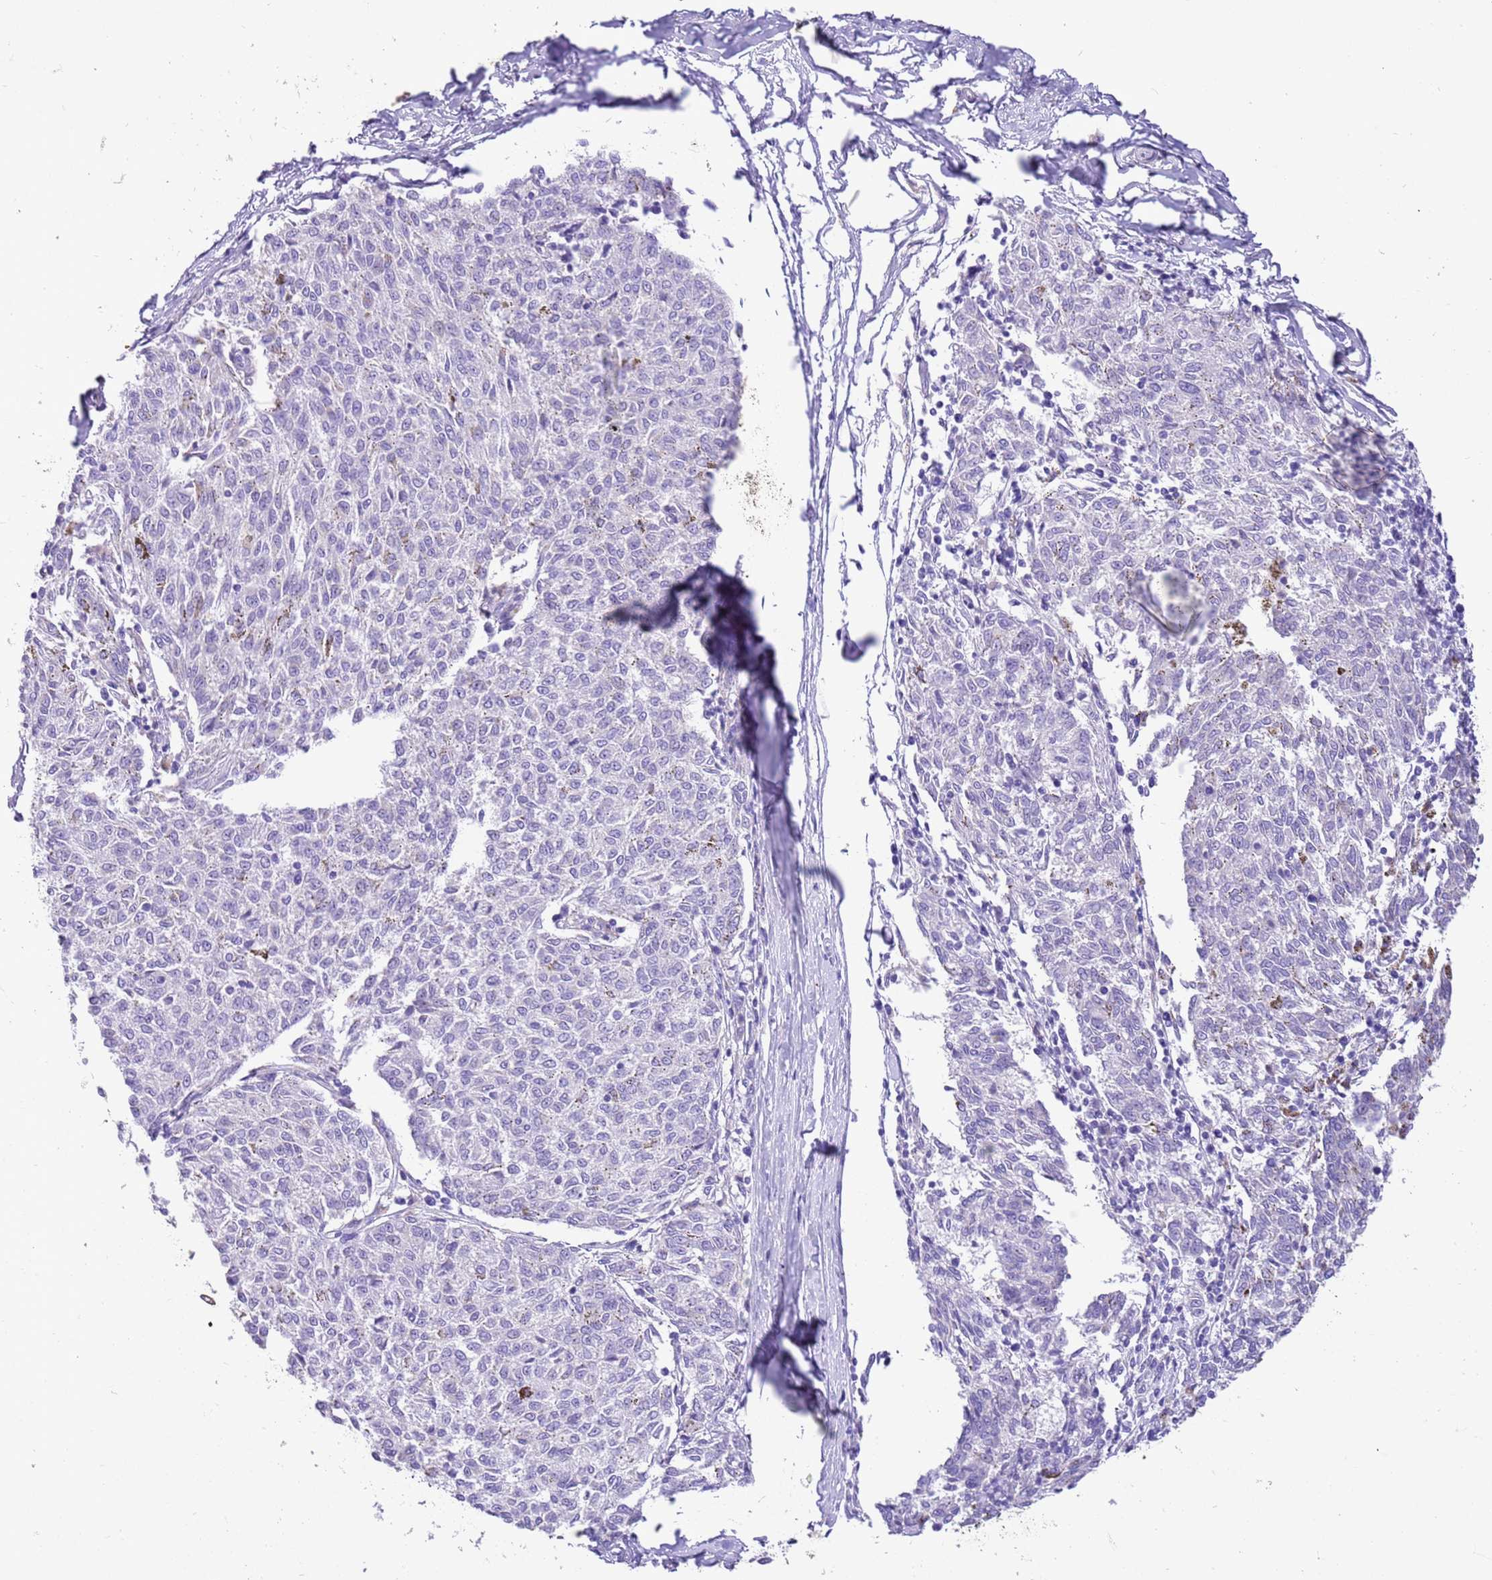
{"staining": {"intensity": "negative", "quantity": "none", "location": "none"}, "tissue": "melanoma", "cell_type": "Tumor cells", "image_type": "cancer", "snomed": [{"axis": "morphology", "description": "Malignant melanoma, NOS"}, {"axis": "topography", "description": "Skin"}], "caption": "Micrograph shows no protein positivity in tumor cells of malignant melanoma tissue.", "gene": "R3HDM4", "patient": {"sex": "female", "age": 72}}